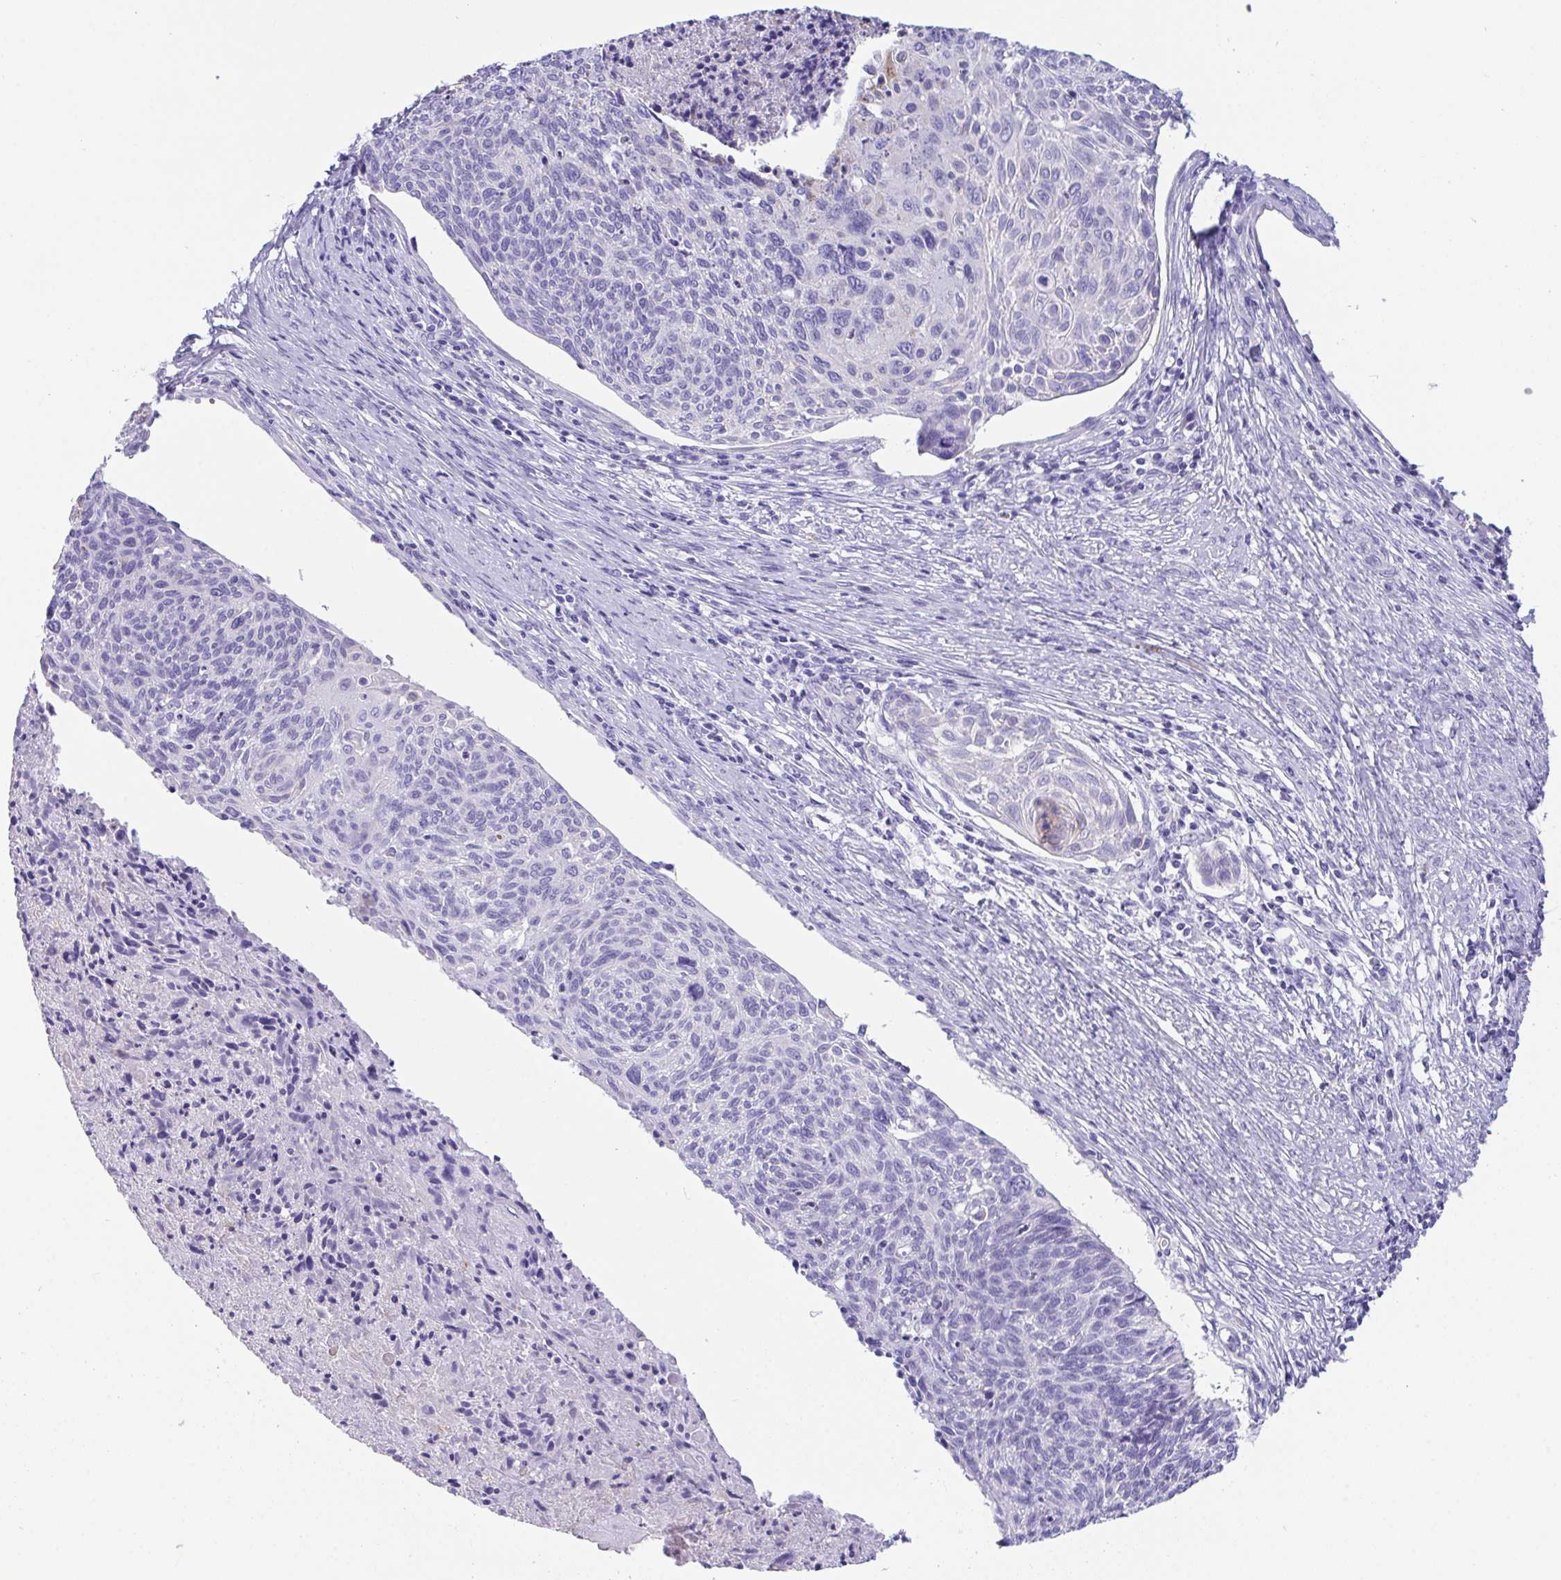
{"staining": {"intensity": "negative", "quantity": "none", "location": "none"}, "tissue": "cervical cancer", "cell_type": "Tumor cells", "image_type": "cancer", "snomed": [{"axis": "morphology", "description": "Squamous cell carcinoma, NOS"}, {"axis": "topography", "description": "Cervix"}], "caption": "Immunohistochemical staining of cervical cancer exhibits no significant expression in tumor cells.", "gene": "TMEM106B", "patient": {"sex": "female", "age": 49}}